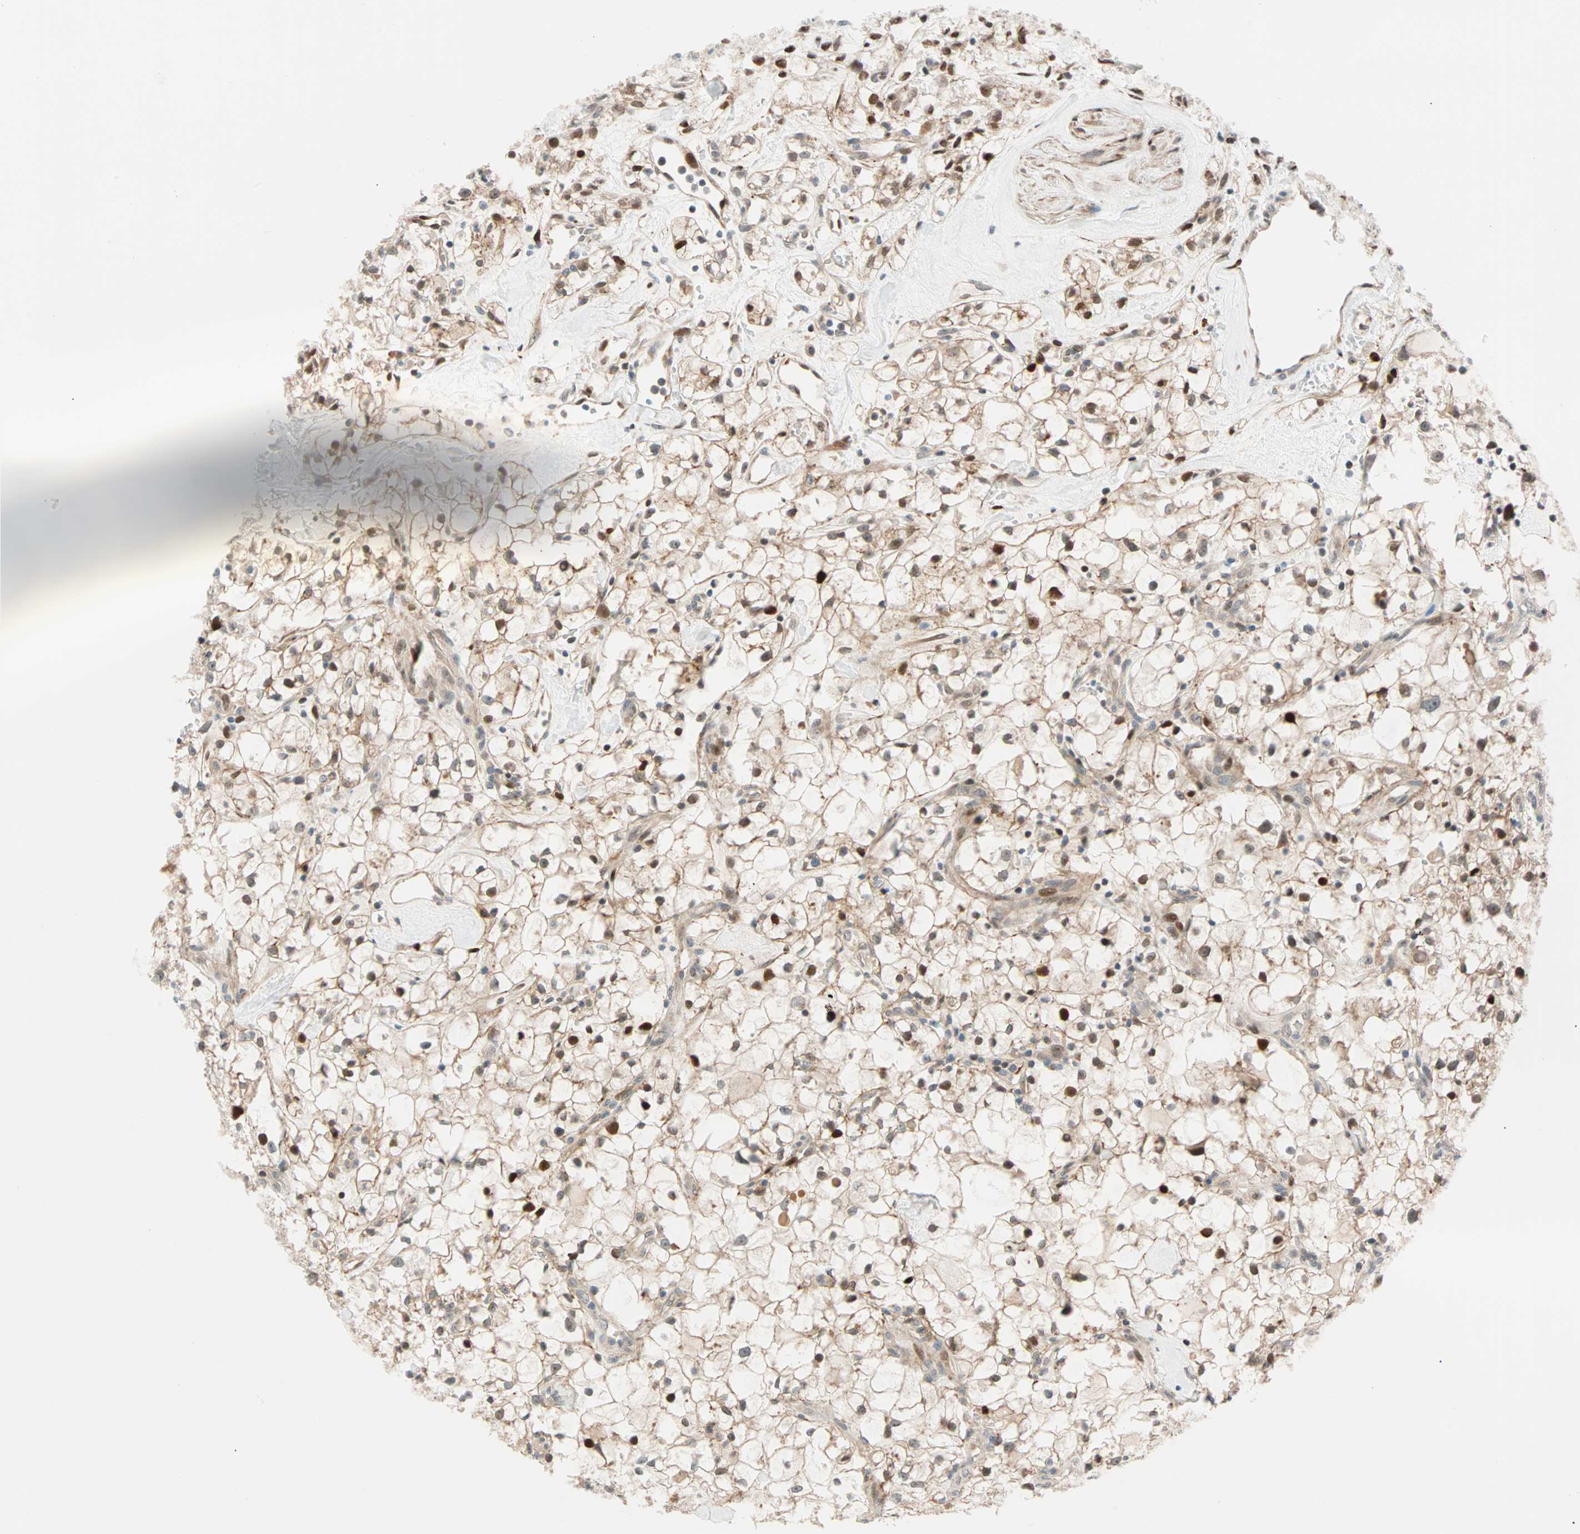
{"staining": {"intensity": "moderate", "quantity": "25%-75%", "location": "cytoplasmic/membranous,nuclear"}, "tissue": "renal cancer", "cell_type": "Tumor cells", "image_type": "cancer", "snomed": [{"axis": "morphology", "description": "Adenocarcinoma, NOS"}, {"axis": "topography", "description": "Kidney"}], "caption": "Immunohistochemistry (DAB (3,3'-diaminobenzidine)) staining of human adenocarcinoma (renal) displays moderate cytoplasmic/membranous and nuclear protein positivity in approximately 25%-75% of tumor cells. The staining was performed using DAB to visualize the protein expression in brown, while the nuclei were stained in blue with hematoxylin (Magnification: 20x).", "gene": "HECW1", "patient": {"sex": "female", "age": 60}}